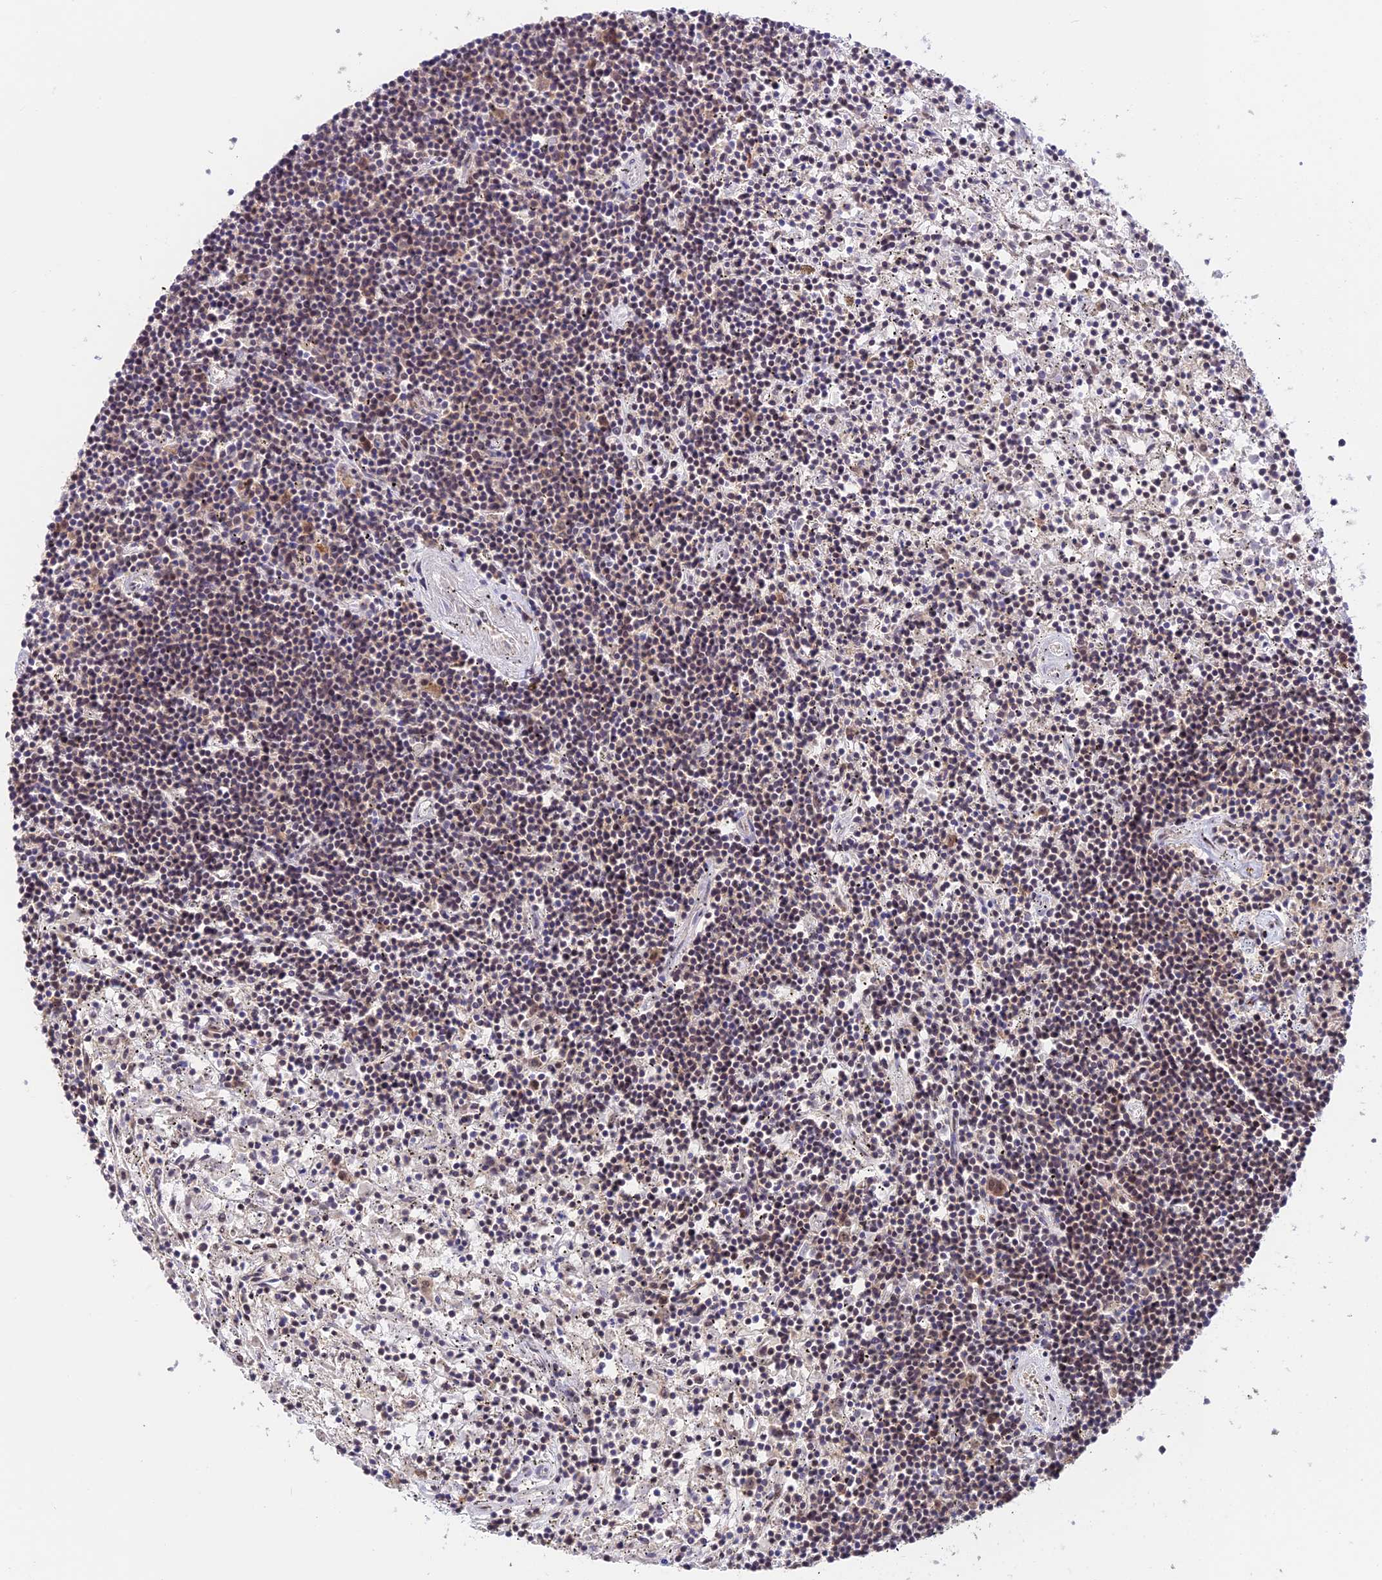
{"staining": {"intensity": "weak", "quantity": "<25%", "location": "nuclear"}, "tissue": "lymphoma", "cell_type": "Tumor cells", "image_type": "cancer", "snomed": [{"axis": "morphology", "description": "Malignant lymphoma, non-Hodgkin's type, Low grade"}, {"axis": "topography", "description": "Spleen"}], "caption": "DAB immunohistochemical staining of lymphoma demonstrates no significant expression in tumor cells.", "gene": "RBM42", "patient": {"sex": "male", "age": 76}}